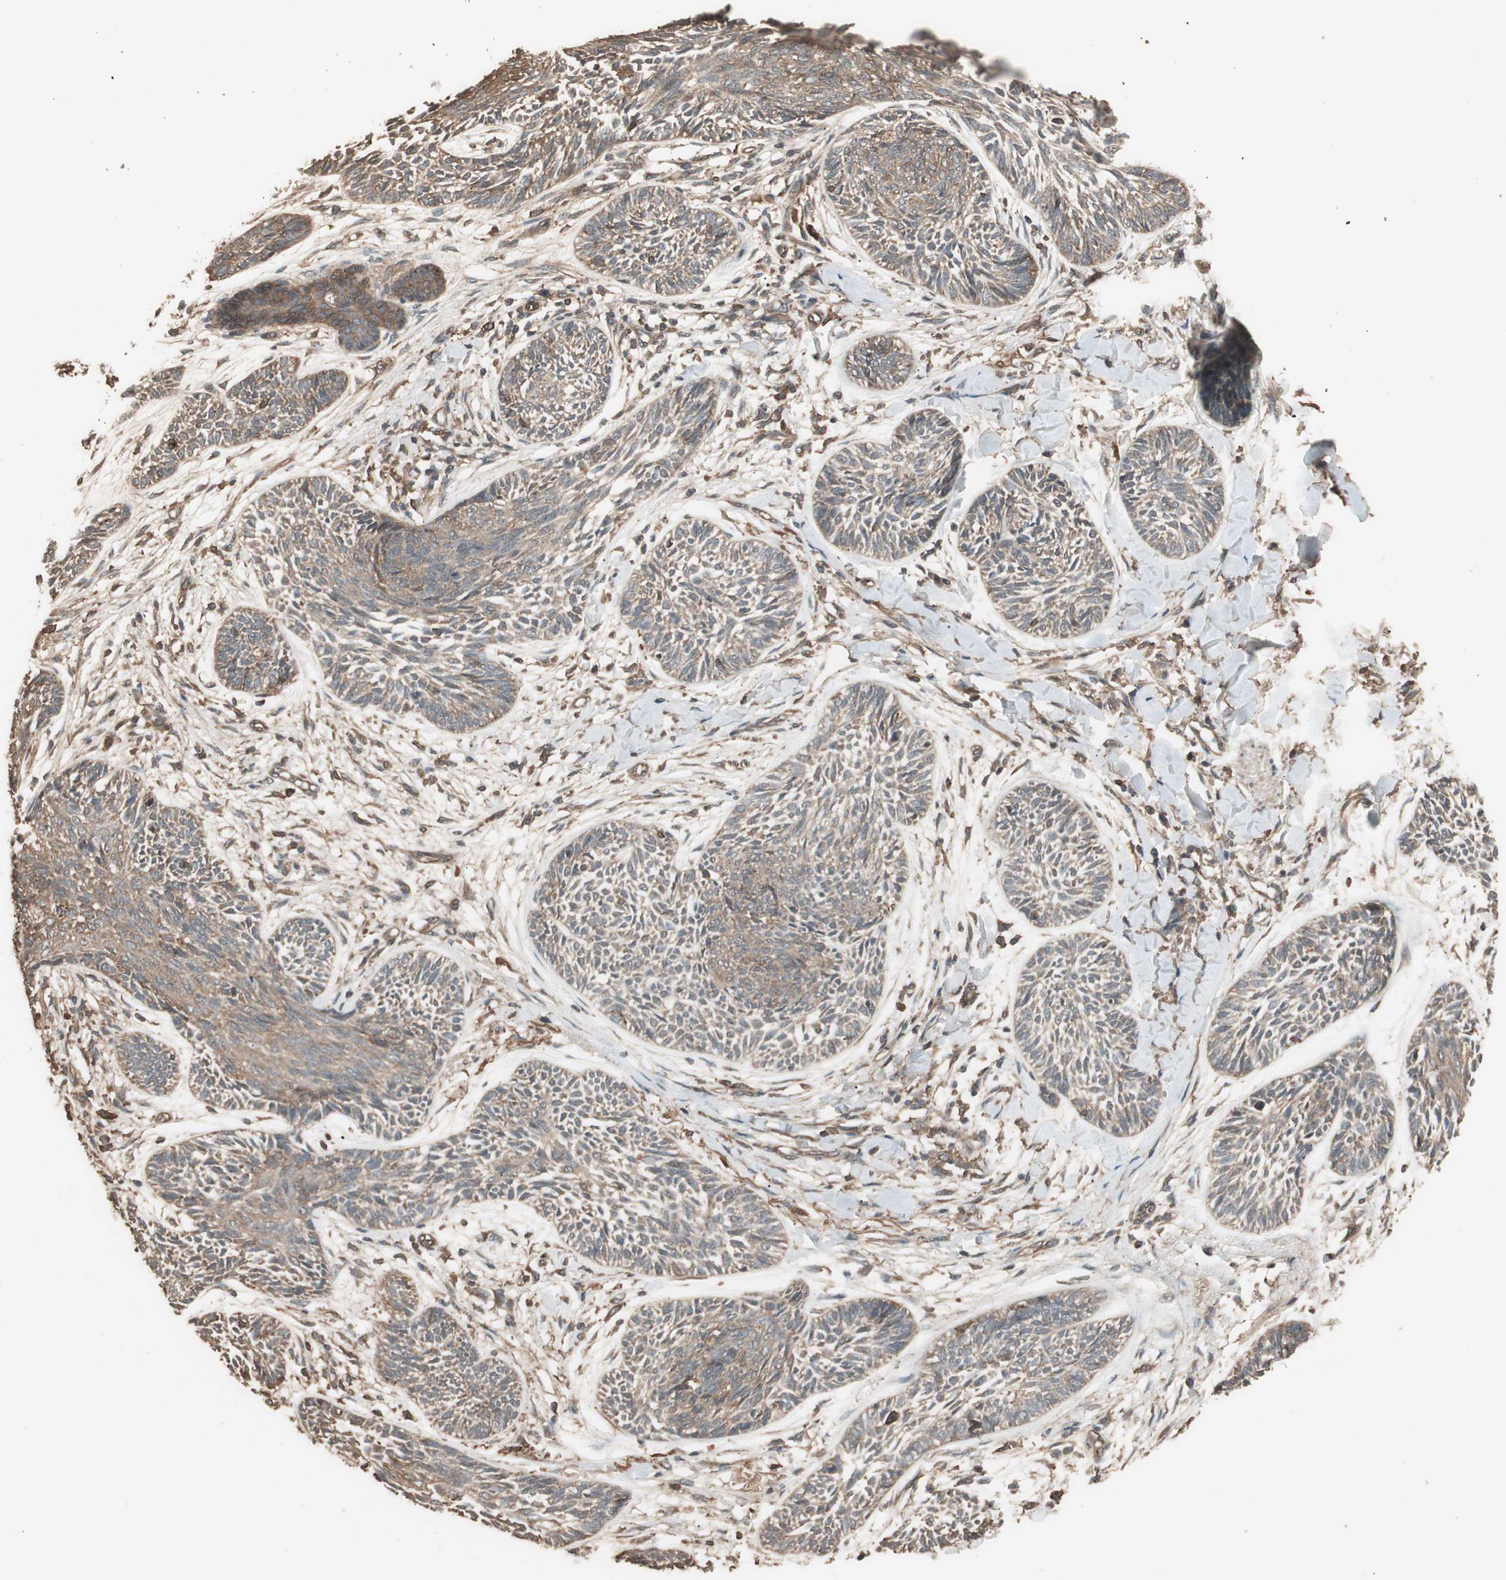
{"staining": {"intensity": "weak", "quantity": "25%-75%", "location": "cytoplasmic/membranous"}, "tissue": "skin cancer", "cell_type": "Tumor cells", "image_type": "cancer", "snomed": [{"axis": "morphology", "description": "Papilloma, NOS"}, {"axis": "morphology", "description": "Basal cell carcinoma"}, {"axis": "topography", "description": "Skin"}], "caption": "The histopathology image exhibits staining of skin cancer (papilloma), revealing weak cytoplasmic/membranous protein expression (brown color) within tumor cells.", "gene": "CCN4", "patient": {"sex": "male", "age": 87}}